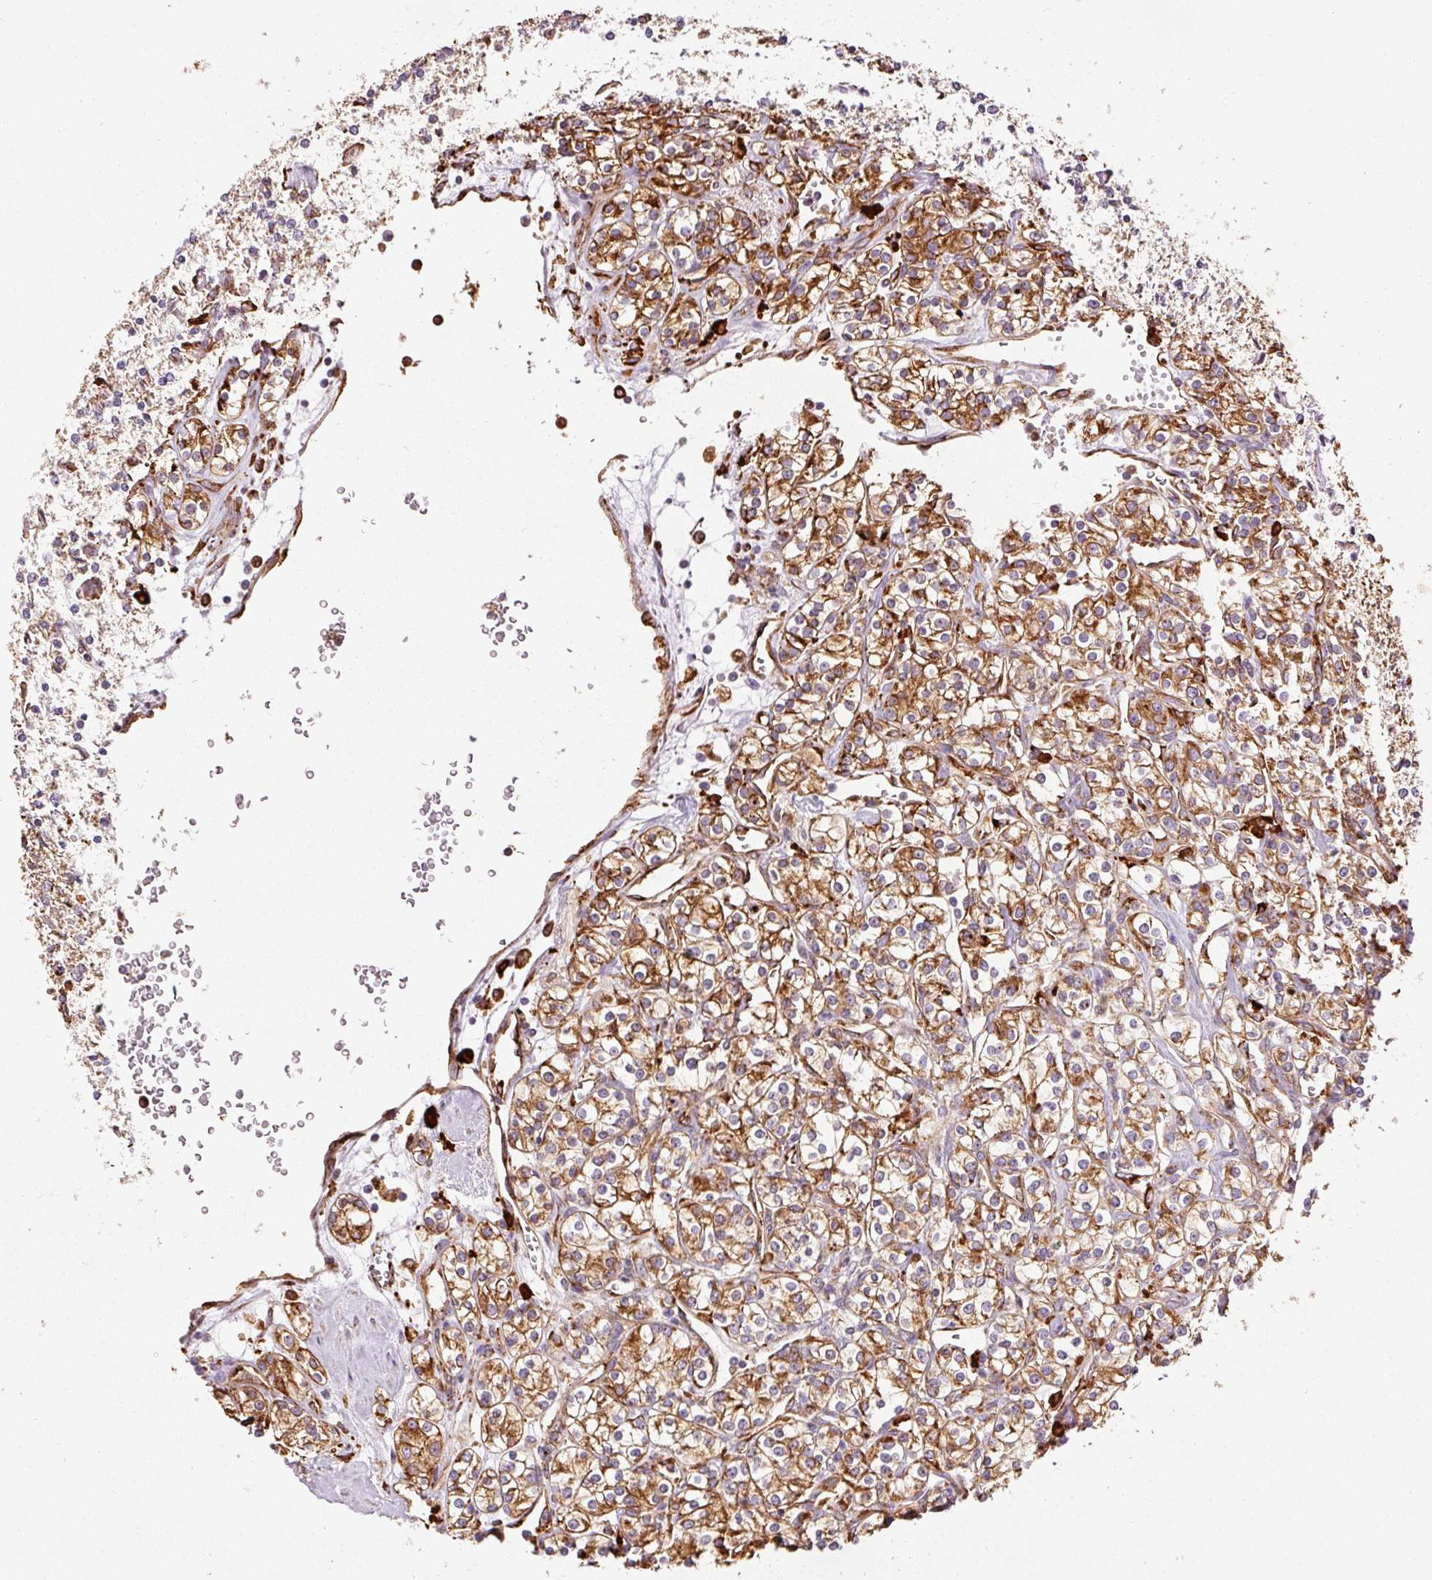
{"staining": {"intensity": "strong", "quantity": ">75%", "location": "cytoplasmic/membranous"}, "tissue": "renal cancer", "cell_type": "Tumor cells", "image_type": "cancer", "snomed": [{"axis": "morphology", "description": "Adenocarcinoma, NOS"}, {"axis": "topography", "description": "Kidney"}], "caption": "Immunohistochemical staining of renal adenocarcinoma demonstrates high levels of strong cytoplasmic/membranous protein expression in about >75% of tumor cells. (DAB (3,3'-diaminobenzidine) = brown stain, brightfield microscopy at high magnification).", "gene": "KLC1", "patient": {"sex": "male", "age": 77}}